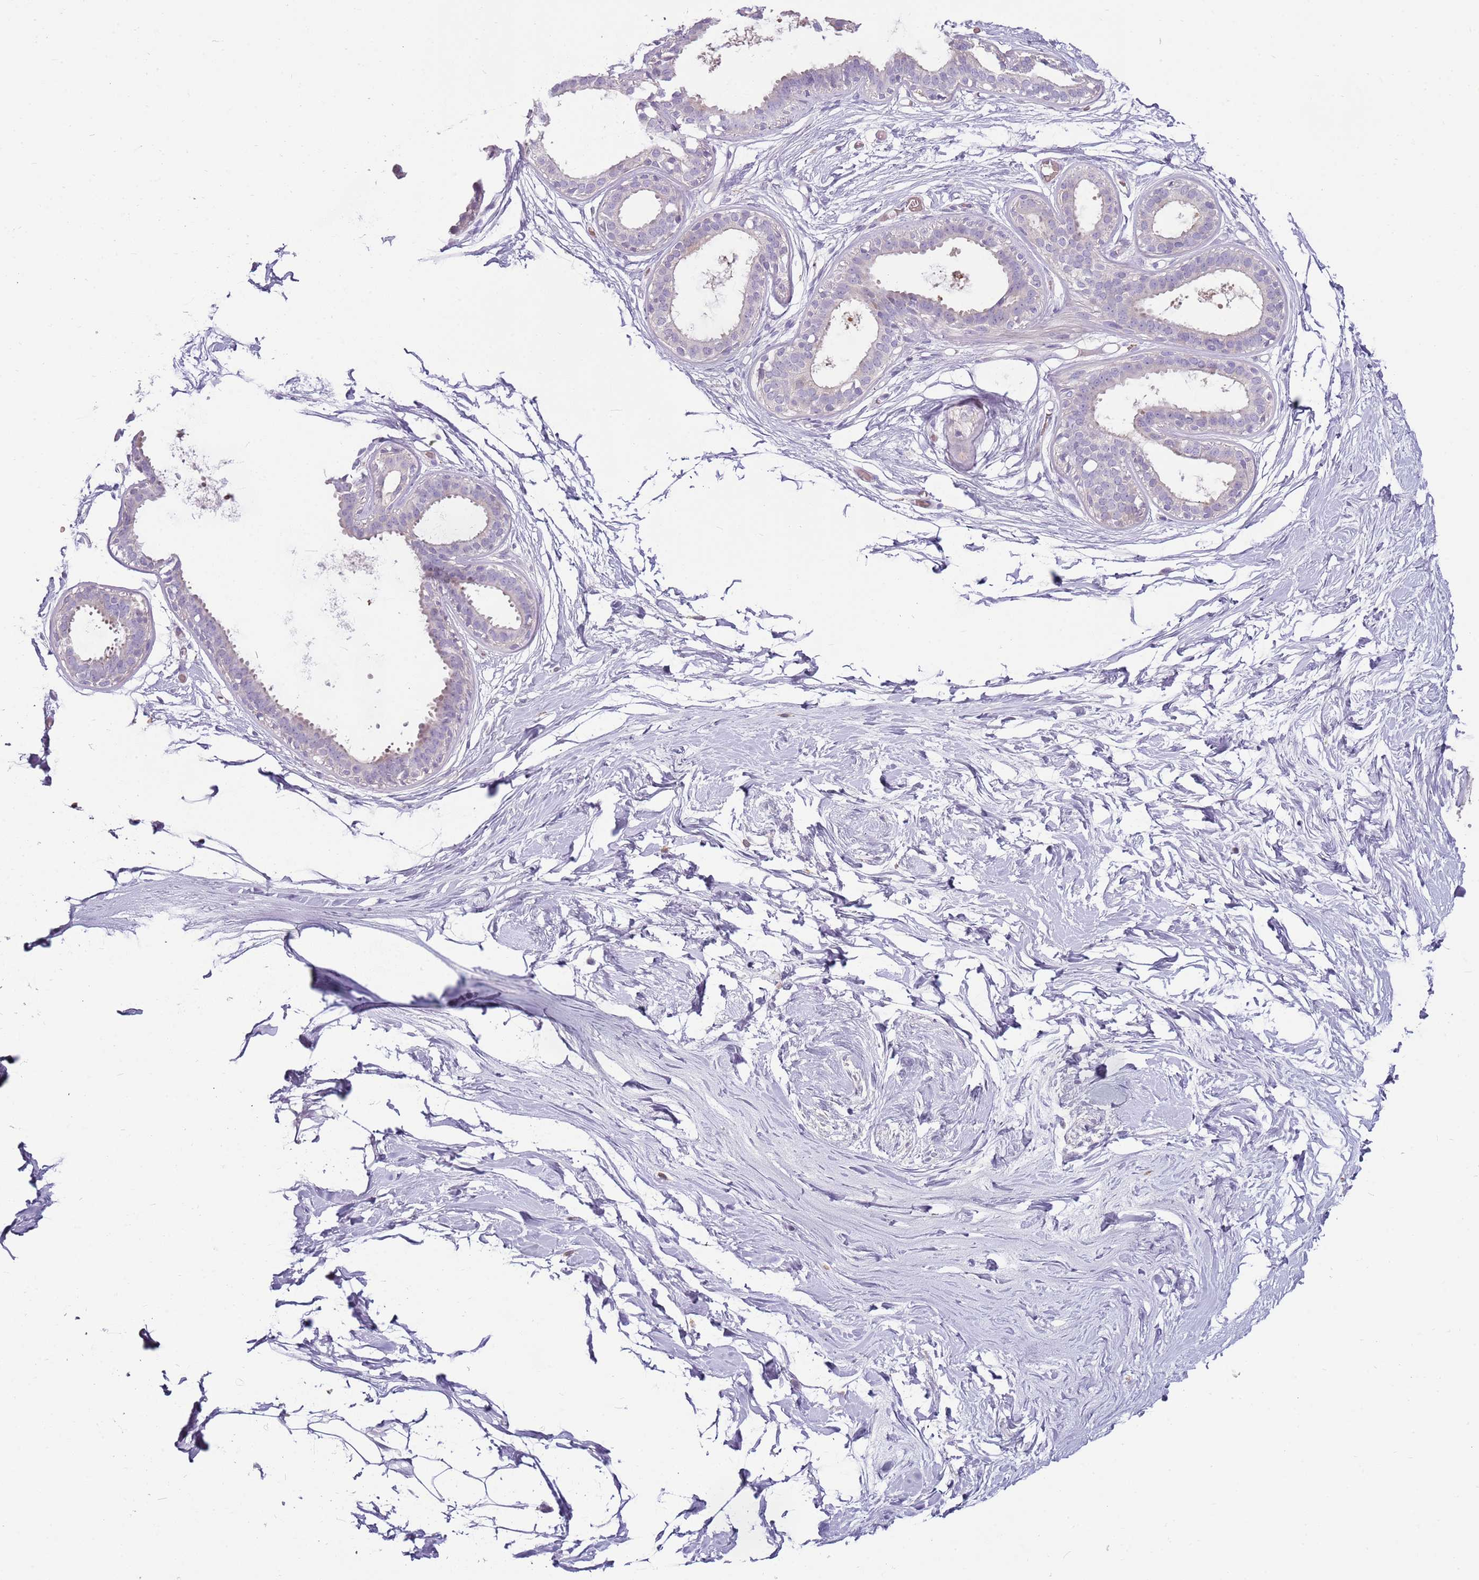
{"staining": {"intensity": "negative", "quantity": "none", "location": "none"}, "tissue": "breast", "cell_type": "Adipocytes", "image_type": "normal", "snomed": [{"axis": "morphology", "description": "Normal tissue, NOS"}, {"axis": "topography", "description": "Breast"}], "caption": "Immunohistochemistry (IHC) micrograph of unremarkable human breast stained for a protein (brown), which exhibits no staining in adipocytes. (Brightfield microscopy of DAB (3,3'-diaminobenzidine) IHC at high magnification).", "gene": "ARHGAP5", "patient": {"sex": "female", "age": 45}}